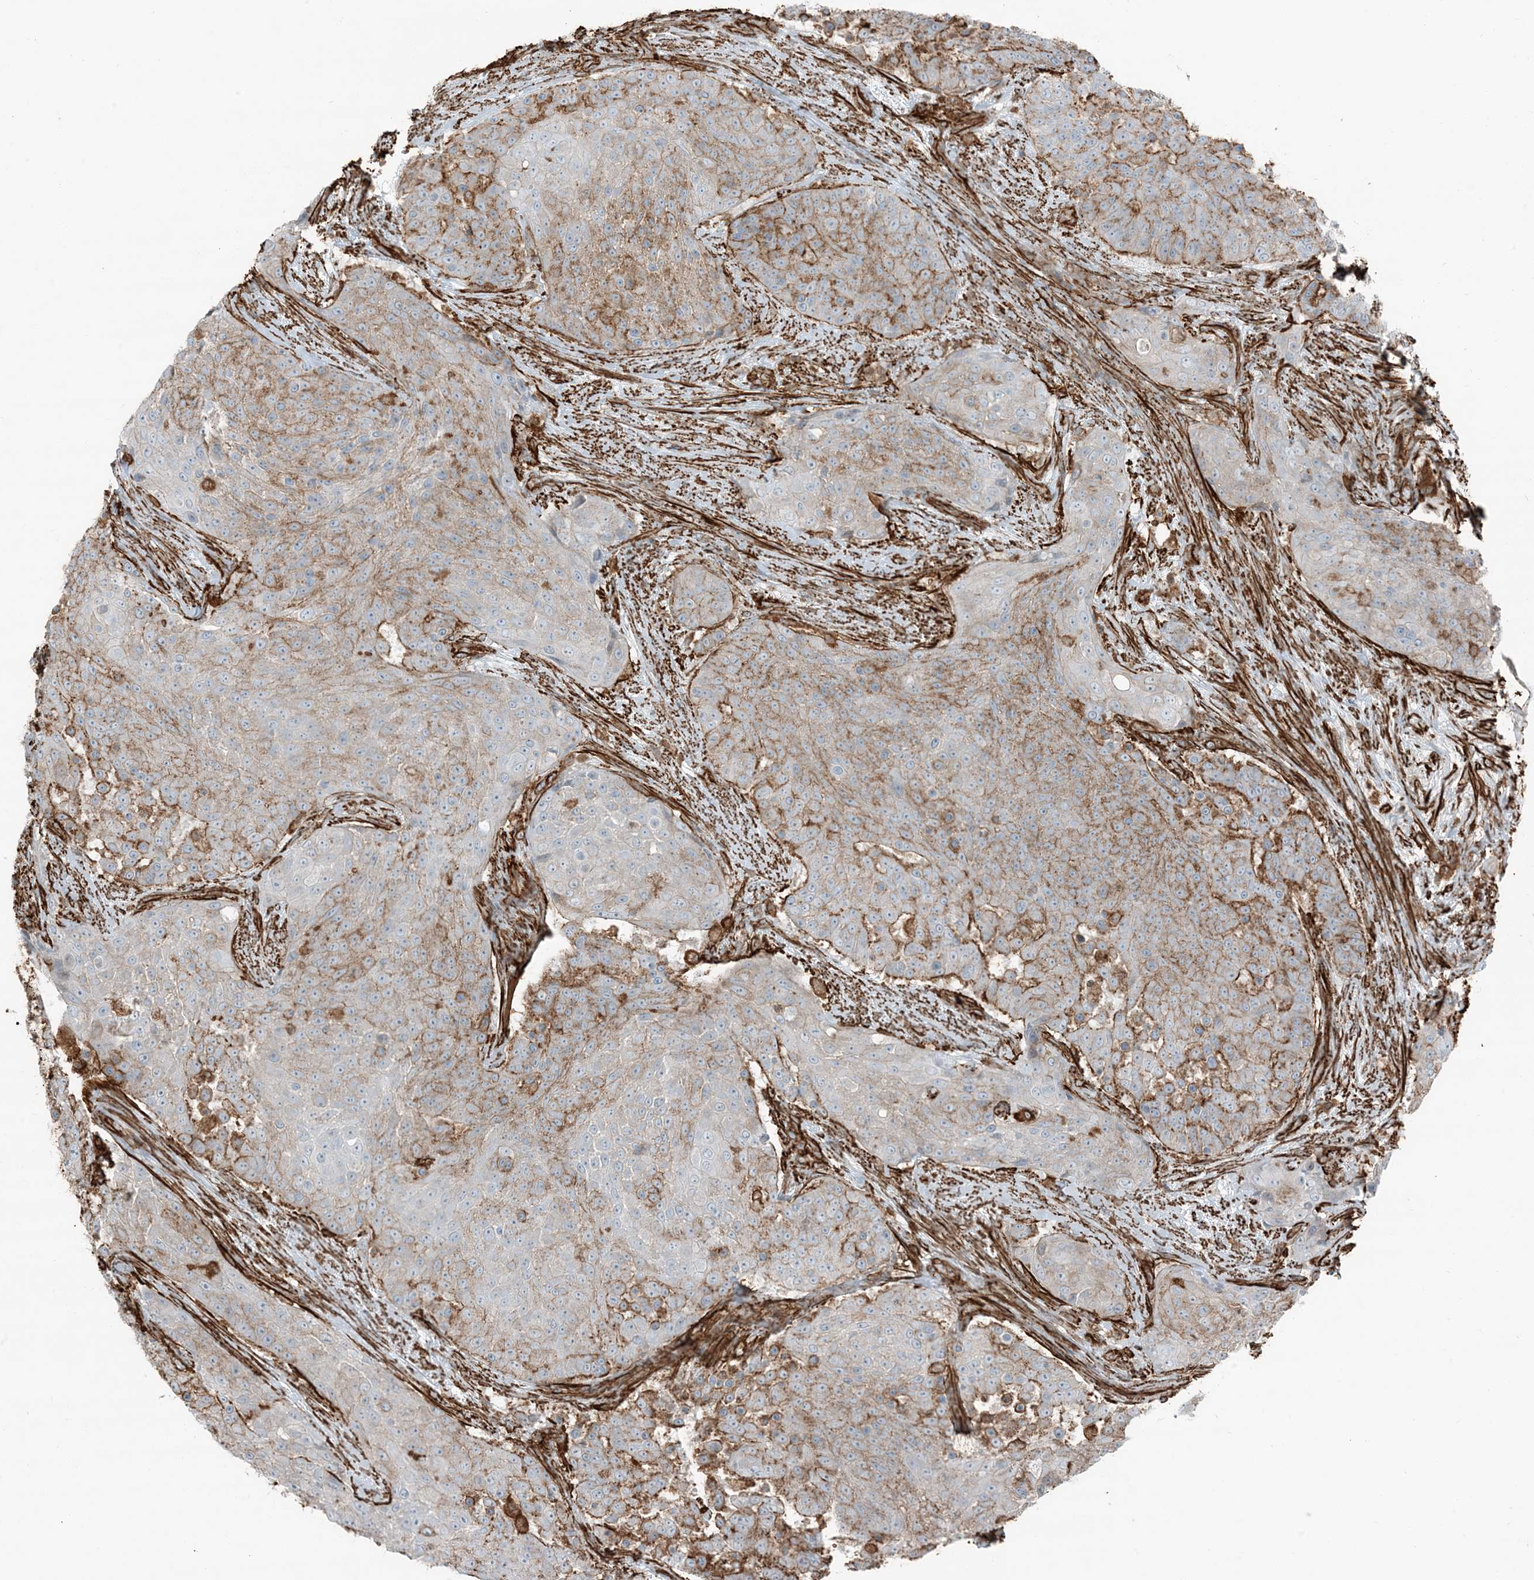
{"staining": {"intensity": "moderate", "quantity": "25%-75%", "location": "cytoplasmic/membranous"}, "tissue": "urothelial cancer", "cell_type": "Tumor cells", "image_type": "cancer", "snomed": [{"axis": "morphology", "description": "Urothelial carcinoma, High grade"}, {"axis": "topography", "description": "Urinary bladder"}], "caption": "Urothelial carcinoma (high-grade) was stained to show a protein in brown. There is medium levels of moderate cytoplasmic/membranous positivity in approximately 25%-75% of tumor cells.", "gene": "APOBEC3C", "patient": {"sex": "female", "age": 63}}